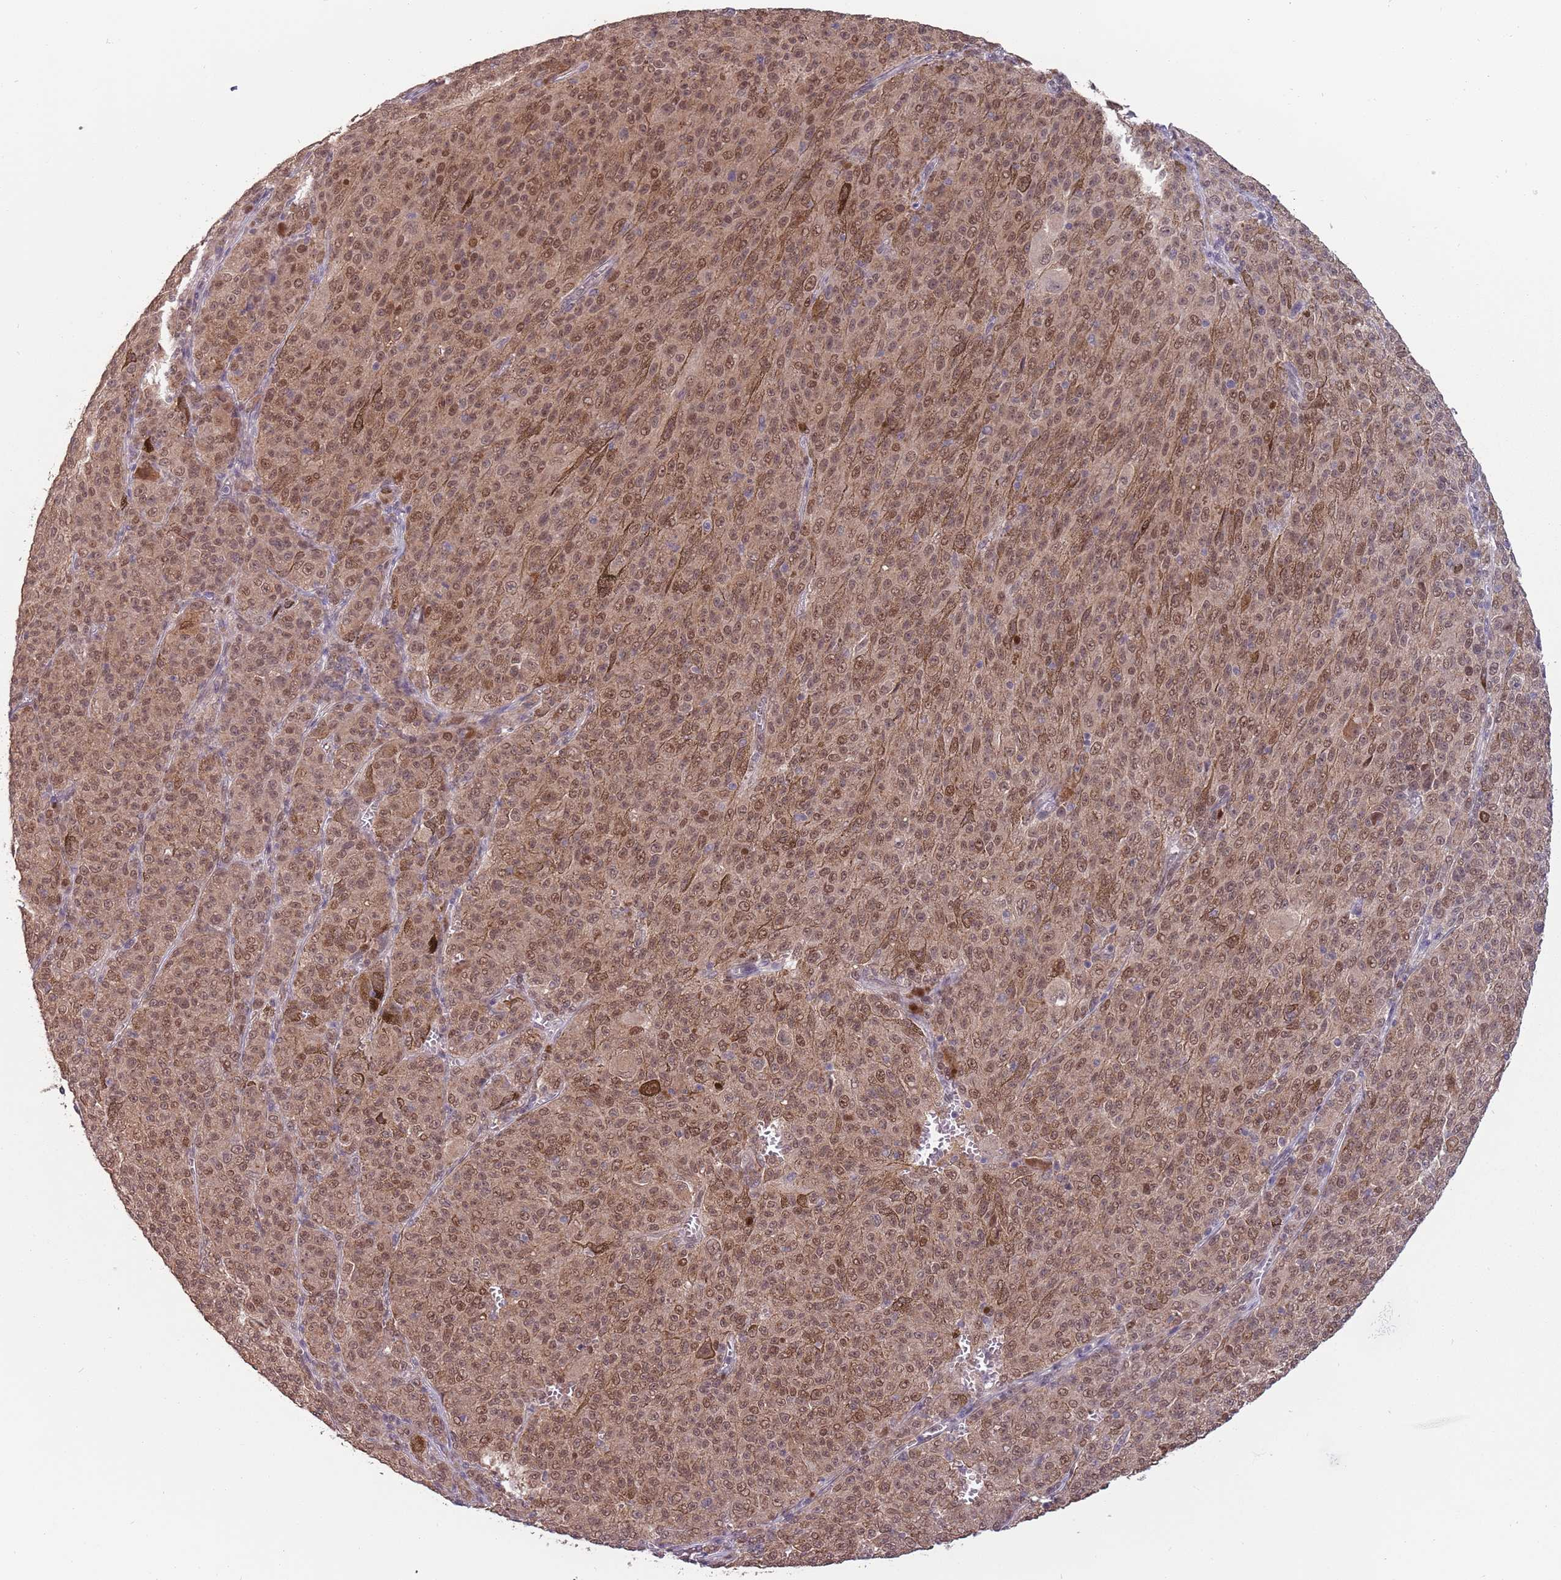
{"staining": {"intensity": "moderate", "quantity": ">75%", "location": "nuclear"}, "tissue": "melanoma", "cell_type": "Tumor cells", "image_type": "cancer", "snomed": [{"axis": "morphology", "description": "Malignant melanoma, NOS"}, {"axis": "topography", "description": "Skin"}], "caption": "An image of human malignant melanoma stained for a protein reveals moderate nuclear brown staining in tumor cells. (DAB (3,3'-diaminobenzidine) IHC with brightfield microscopy, high magnification).", "gene": "ZBTB5", "patient": {"sex": "female", "age": 52}}